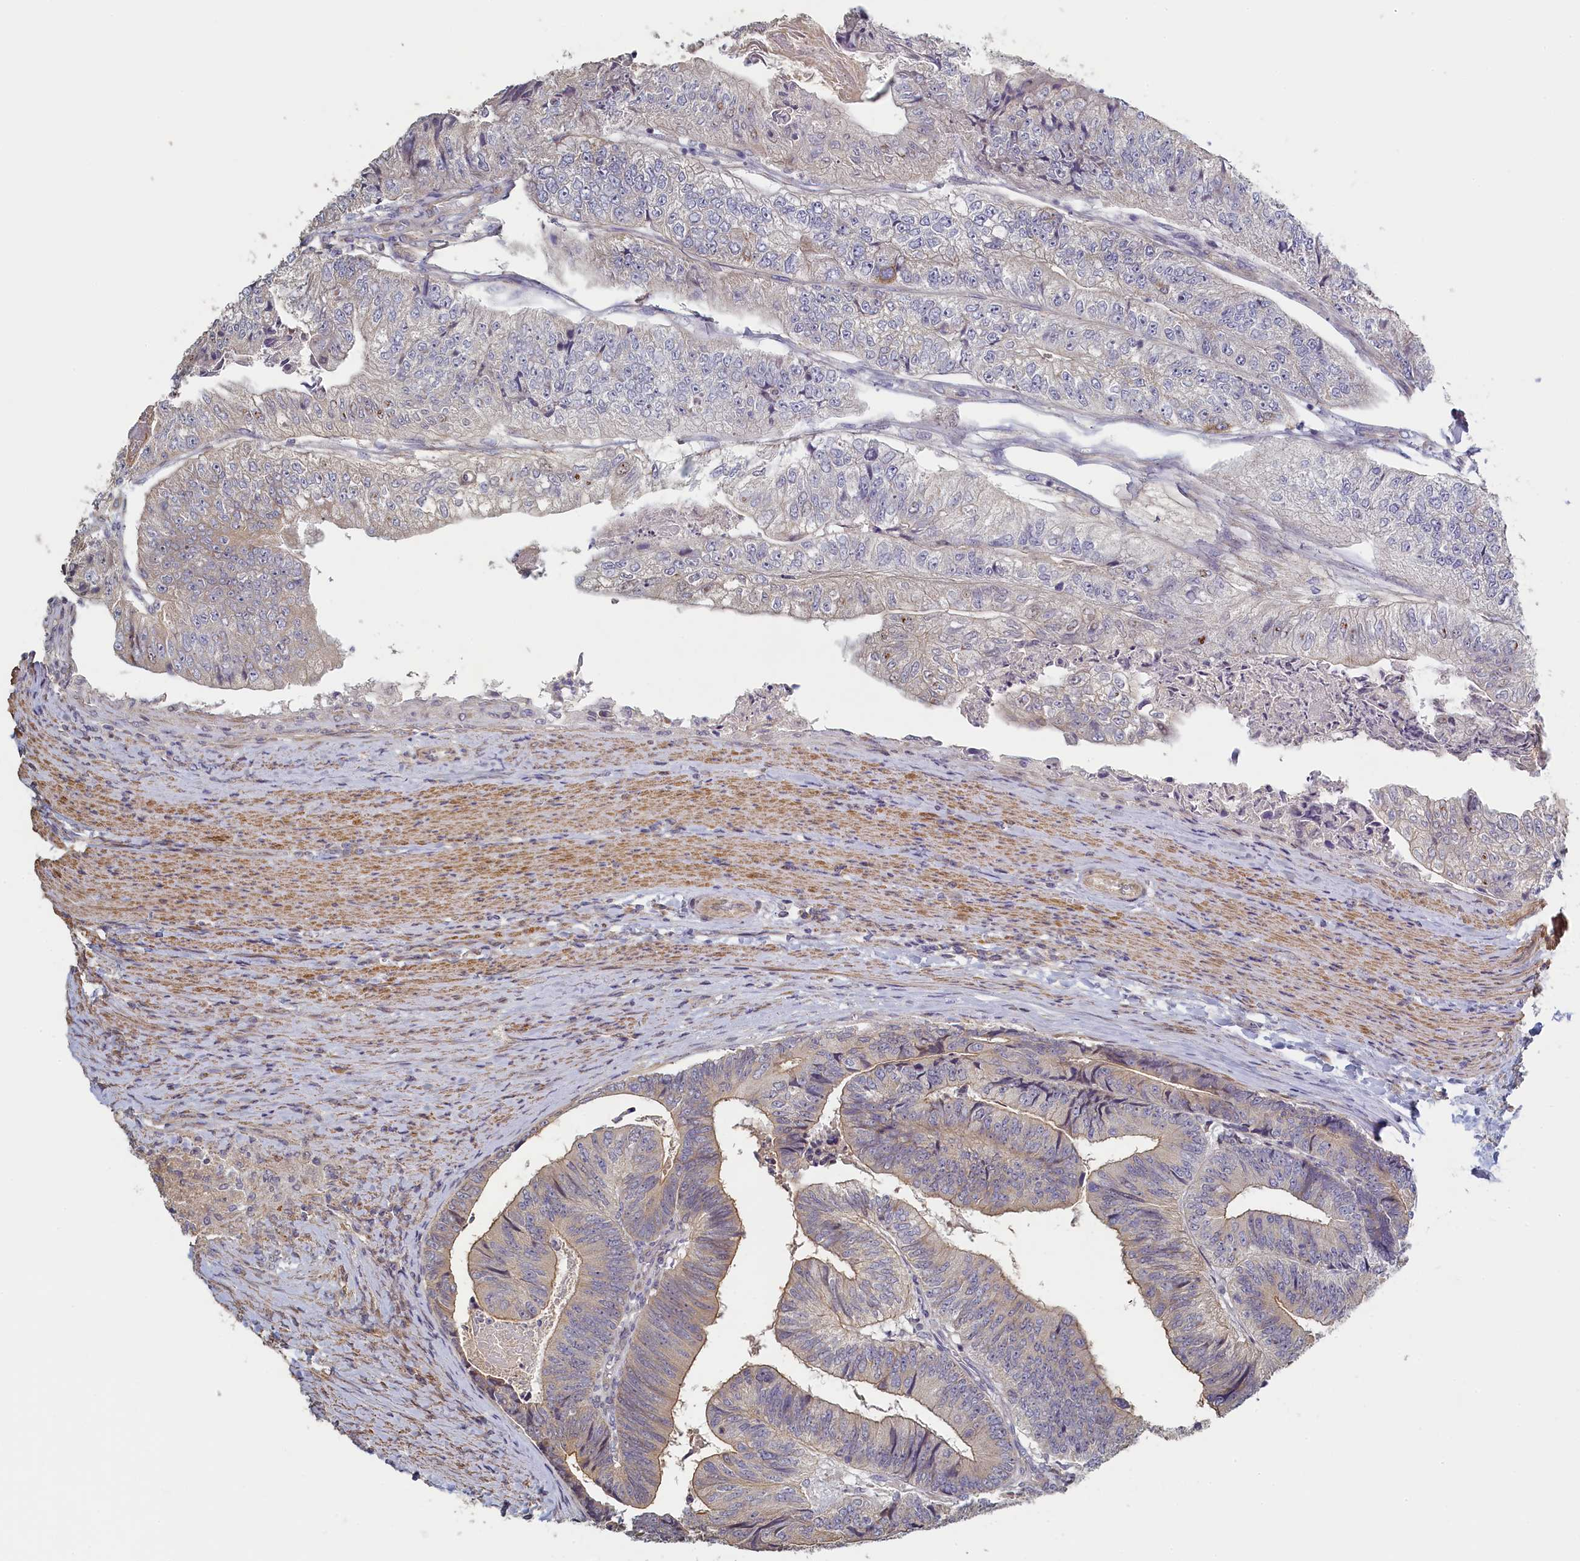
{"staining": {"intensity": "negative", "quantity": "none", "location": "none"}, "tissue": "colorectal cancer", "cell_type": "Tumor cells", "image_type": "cancer", "snomed": [{"axis": "morphology", "description": "Adenocarcinoma, NOS"}, {"axis": "topography", "description": "Colon"}], "caption": "Adenocarcinoma (colorectal) was stained to show a protein in brown. There is no significant expression in tumor cells.", "gene": "DIXDC1", "patient": {"sex": "female", "age": 67}}